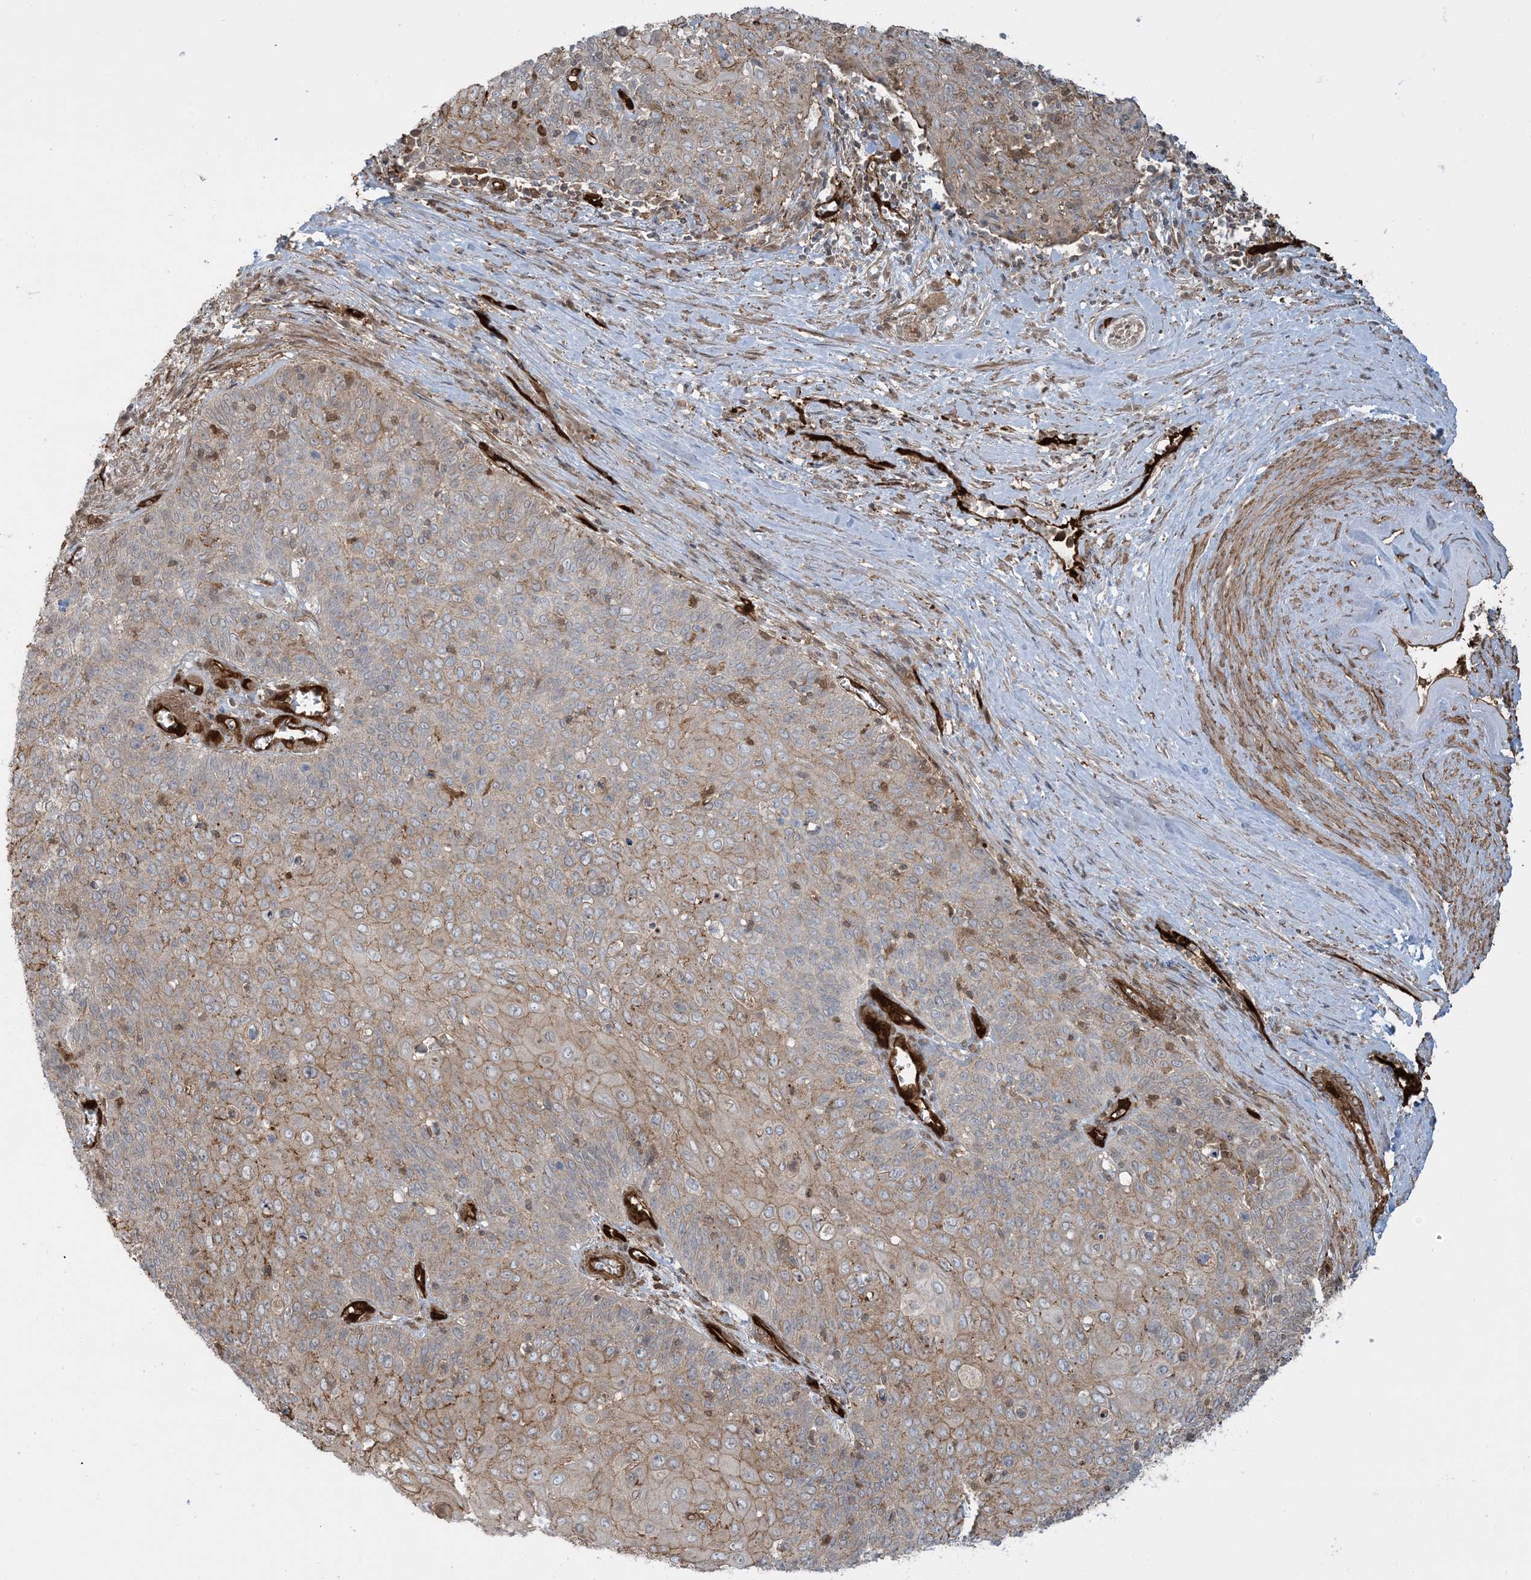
{"staining": {"intensity": "moderate", "quantity": "25%-75%", "location": "cytoplasmic/membranous"}, "tissue": "cervical cancer", "cell_type": "Tumor cells", "image_type": "cancer", "snomed": [{"axis": "morphology", "description": "Squamous cell carcinoma, NOS"}, {"axis": "topography", "description": "Cervix"}], "caption": "A photomicrograph of human cervical cancer (squamous cell carcinoma) stained for a protein reveals moderate cytoplasmic/membranous brown staining in tumor cells.", "gene": "PPM1F", "patient": {"sex": "female", "age": 39}}